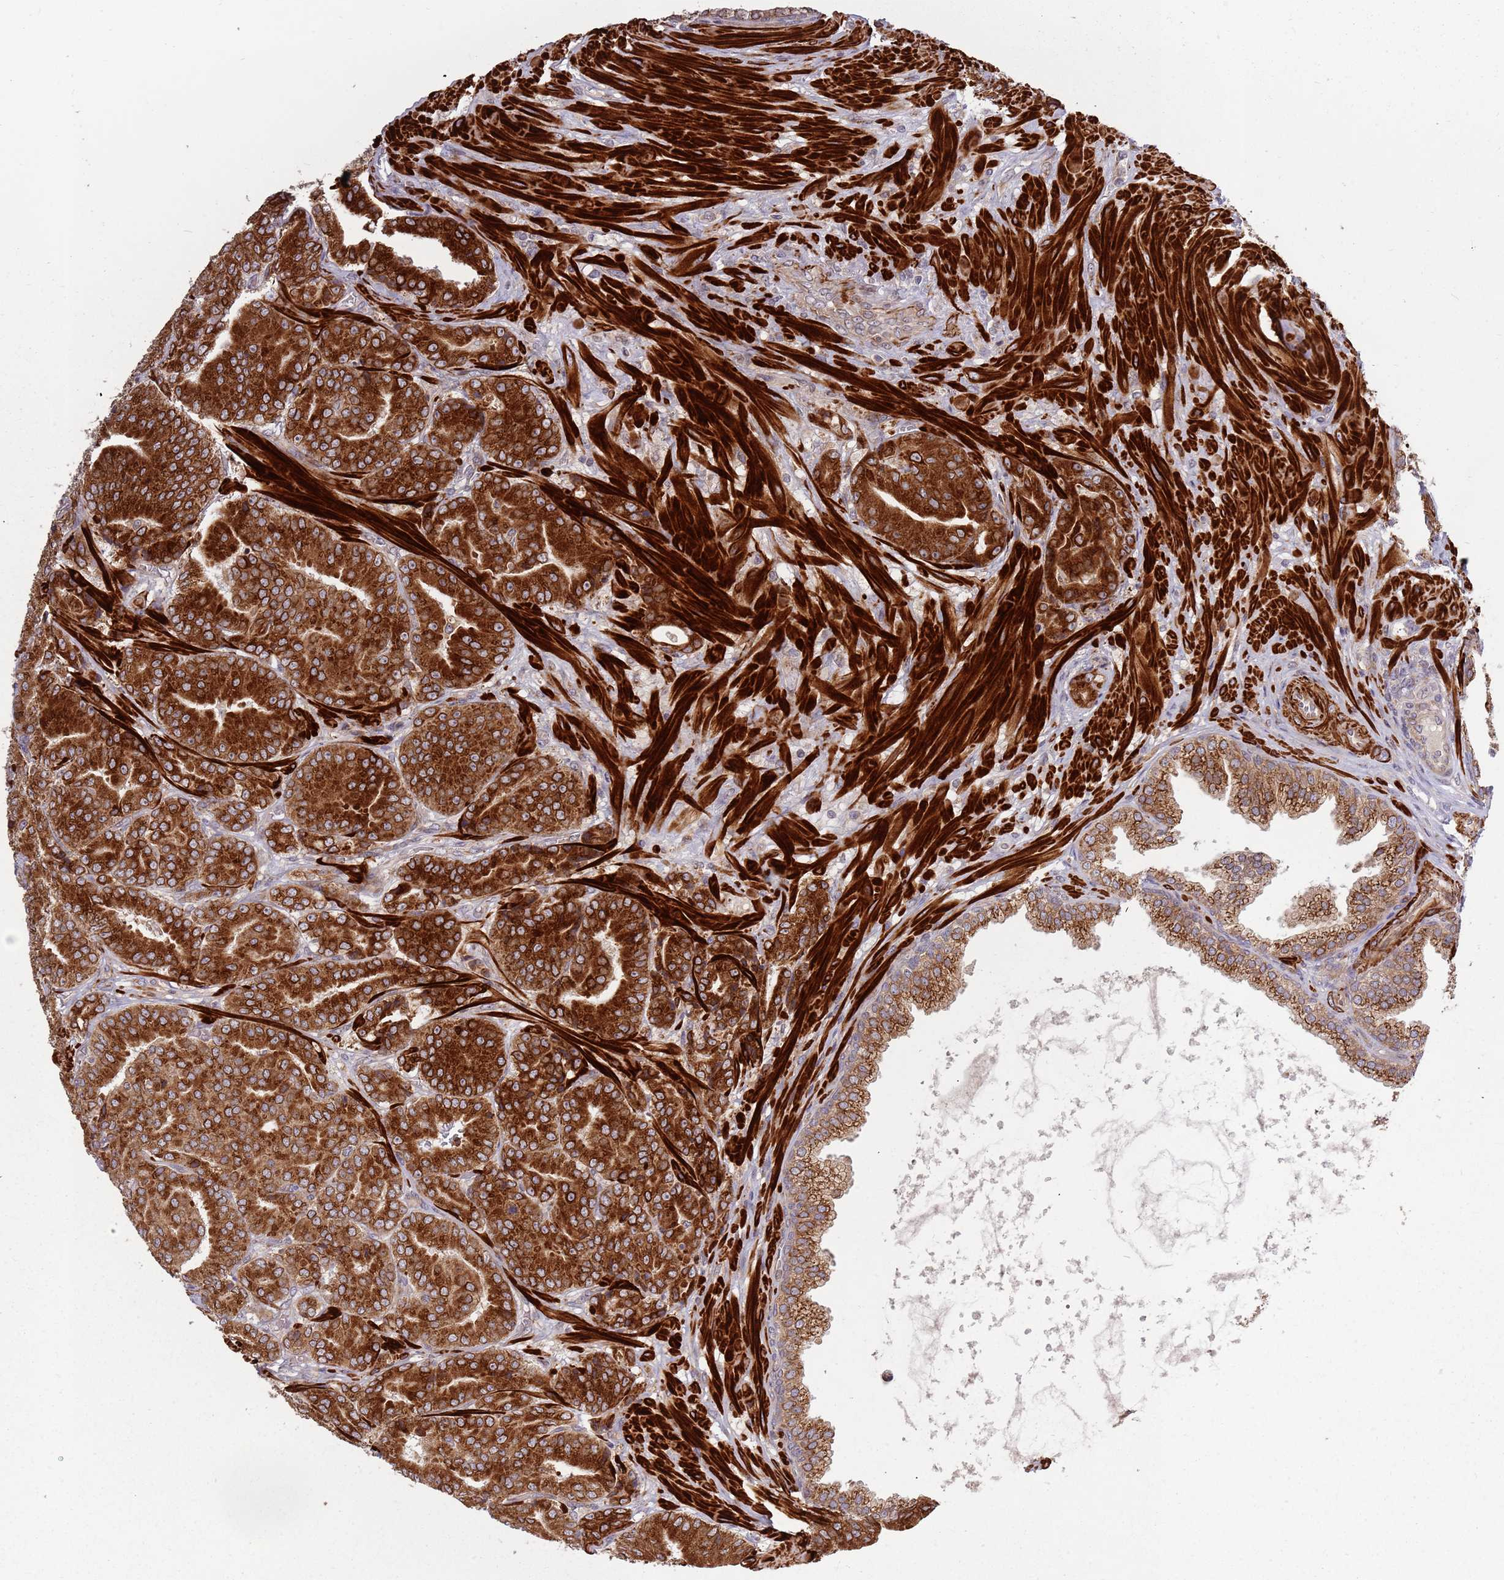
{"staining": {"intensity": "strong", "quantity": ">75%", "location": "cytoplasmic/membranous"}, "tissue": "prostate cancer", "cell_type": "Tumor cells", "image_type": "cancer", "snomed": [{"axis": "morphology", "description": "Adenocarcinoma, High grade"}, {"axis": "topography", "description": "Prostate"}], "caption": "Protein staining displays strong cytoplasmic/membranous expression in about >75% of tumor cells in adenocarcinoma (high-grade) (prostate).", "gene": "PLD6", "patient": {"sex": "male", "age": 63}}